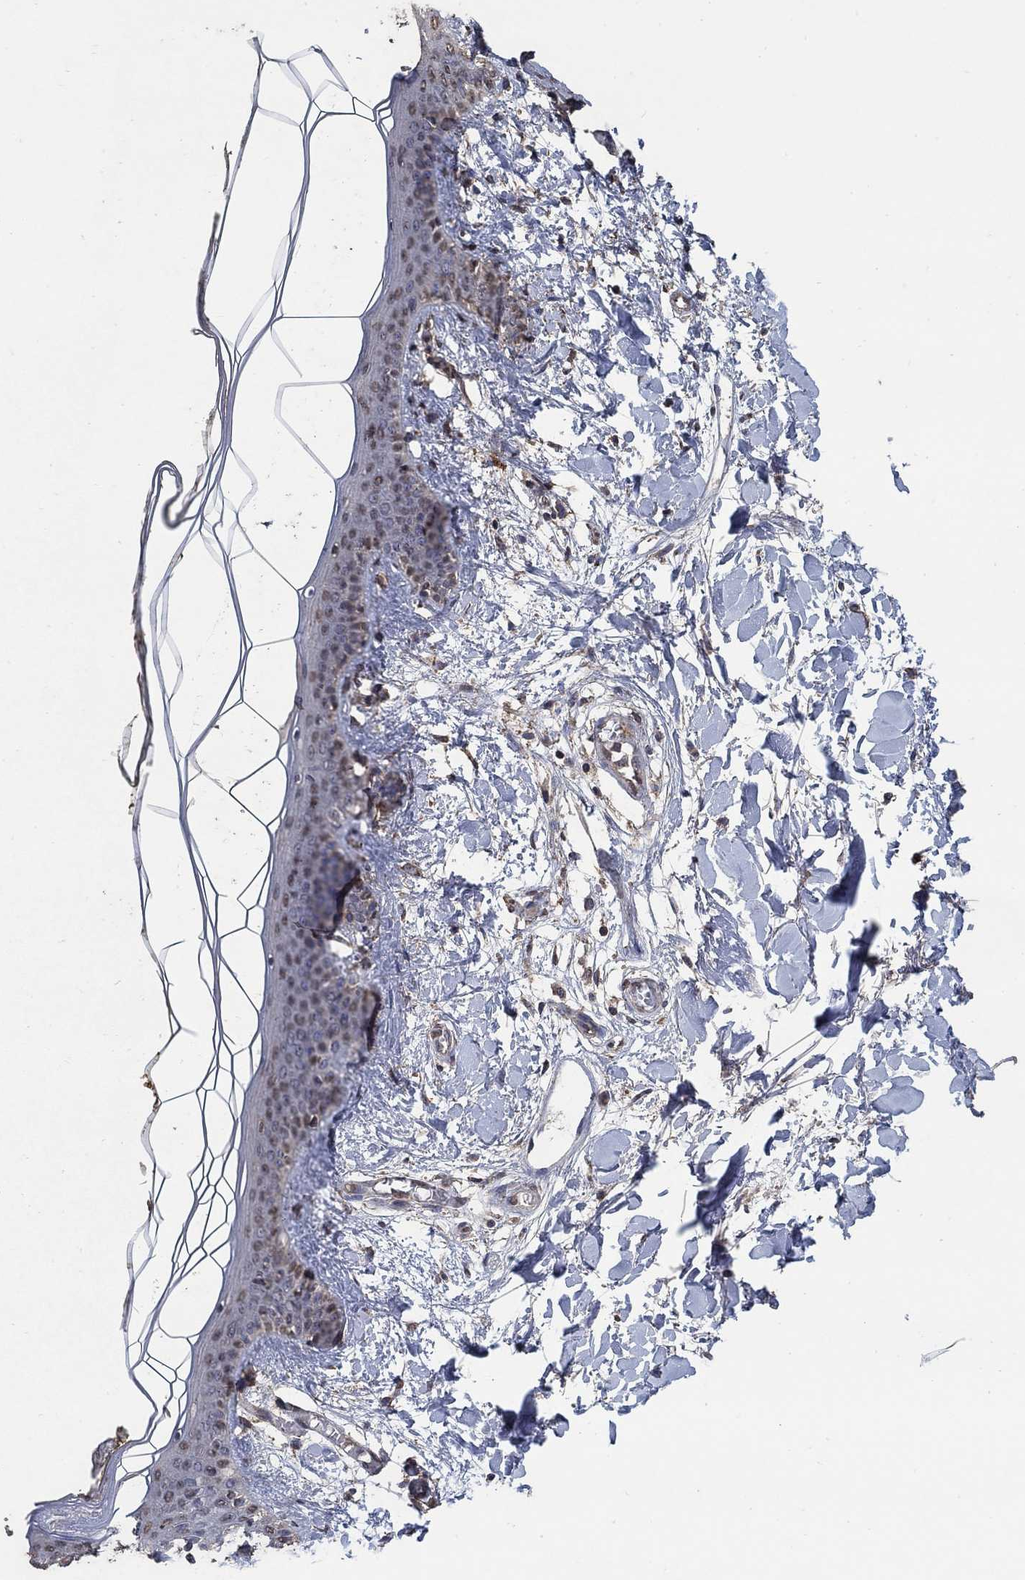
{"staining": {"intensity": "moderate", "quantity": "25%-75%", "location": "cytoplasmic/membranous"}, "tissue": "skin", "cell_type": "Fibroblasts", "image_type": "normal", "snomed": [{"axis": "morphology", "description": "Normal tissue, NOS"}, {"axis": "topography", "description": "Skin"}], "caption": "Moderate cytoplasmic/membranous staining for a protein is present in approximately 25%-75% of fibroblasts of benign skin using immunohistochemistry (IHC).", "gene": "MRPS24", "patient": {"sex": "female", "age": 34}}